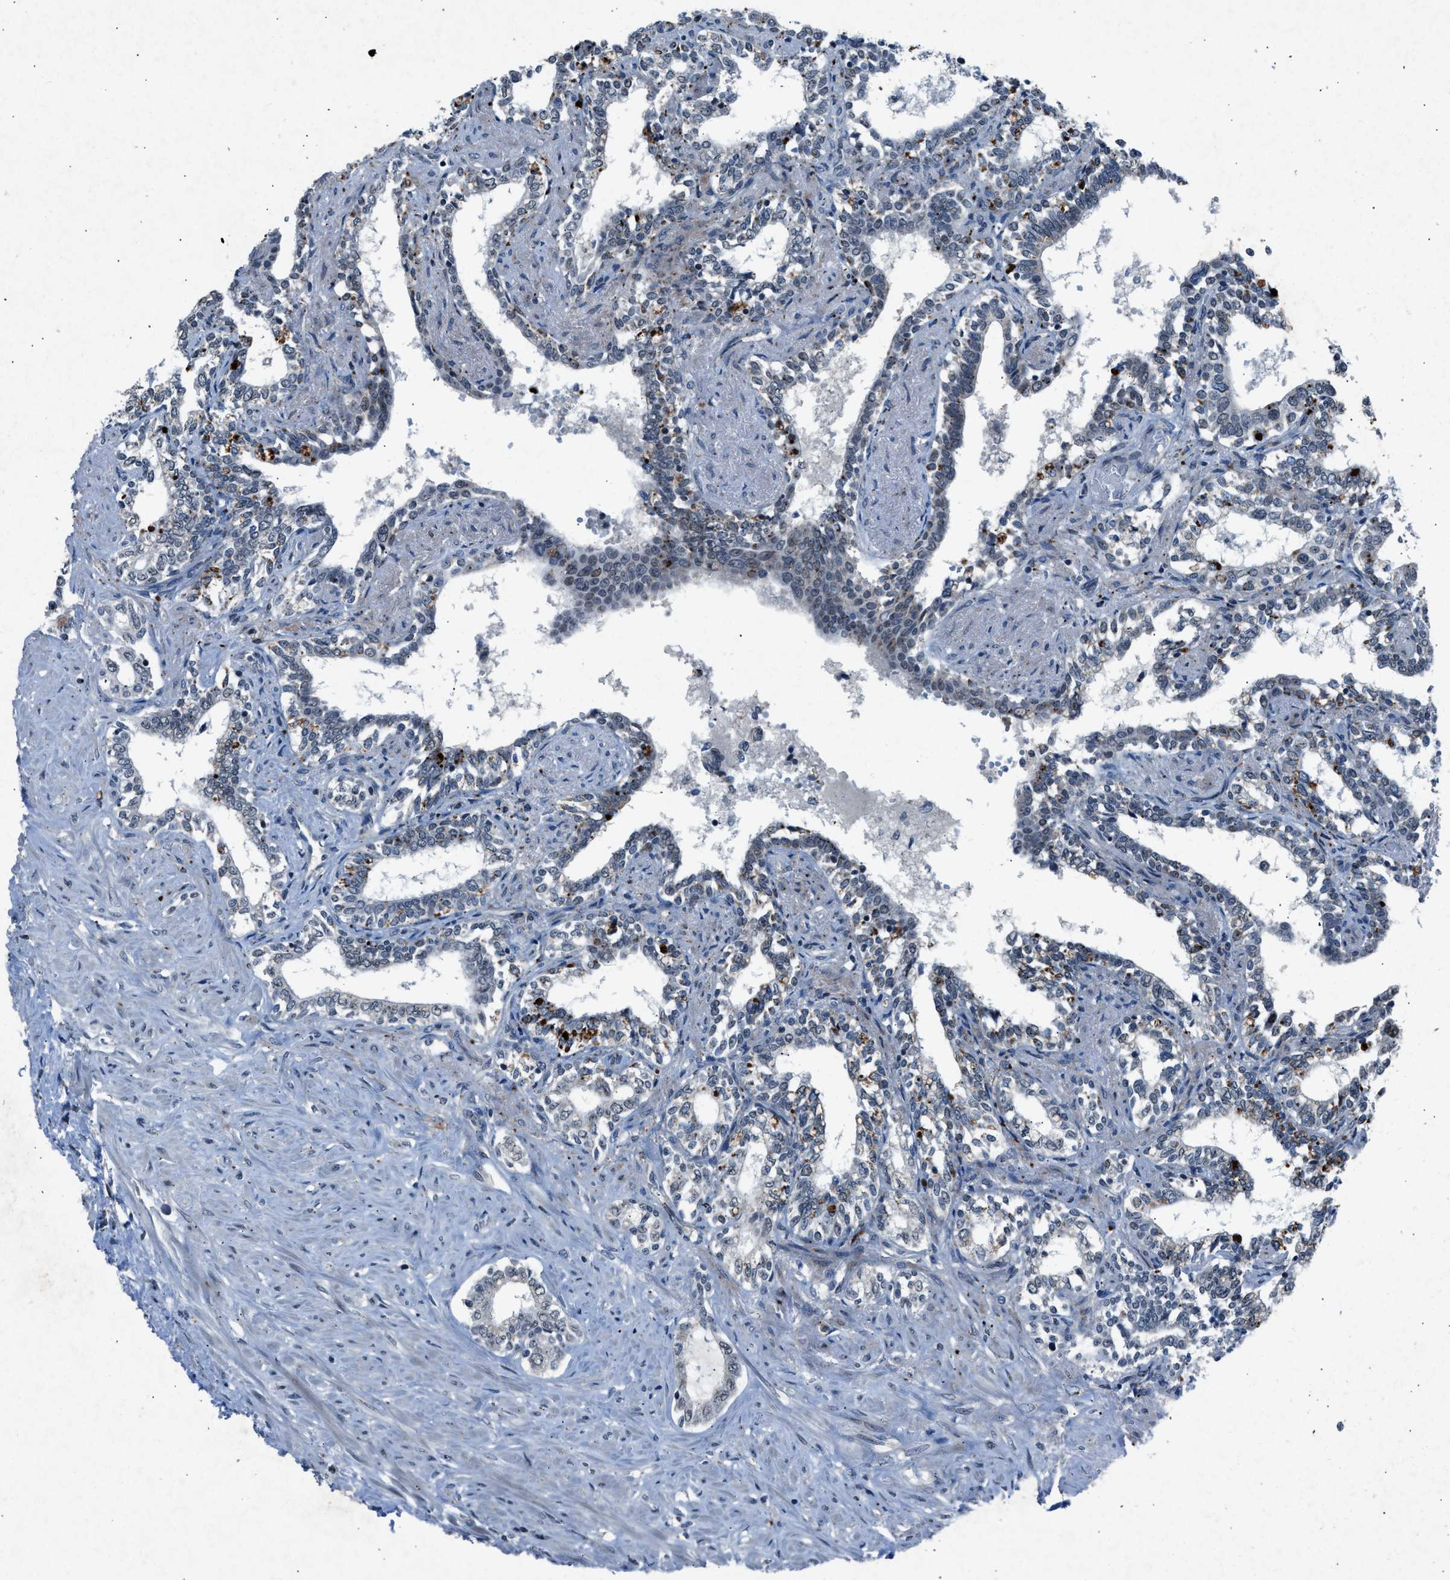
{"staining": {"intensity": "weak", "quantity": "<25%", "location": "nuclear"}, "tissue": "seminal vesicle", "cell_type": "Glandular cells", "image_type": "normal", "snomed": [{"axis": "morphology", "description": "Normal tissue, NOS"}, {"axis": "morphology", "description": "Adenocarcinoma, High grade"}, {"axis": "topography", "description": "Prostate"}, {"axis": "topography", "description": "Seminal veicle"}], "caption": "Glandular cells are negative for brown protein staining in benign seminal vesicle. (Stains: DAB (3,3'-diaminobenzidine) immunohistochemistry with hematoxylin counter stain, Microscopy: brightfield microscopy at high magnification).", "gene": "ADCY1", "patient": {"sex": "male", "age": 55}}